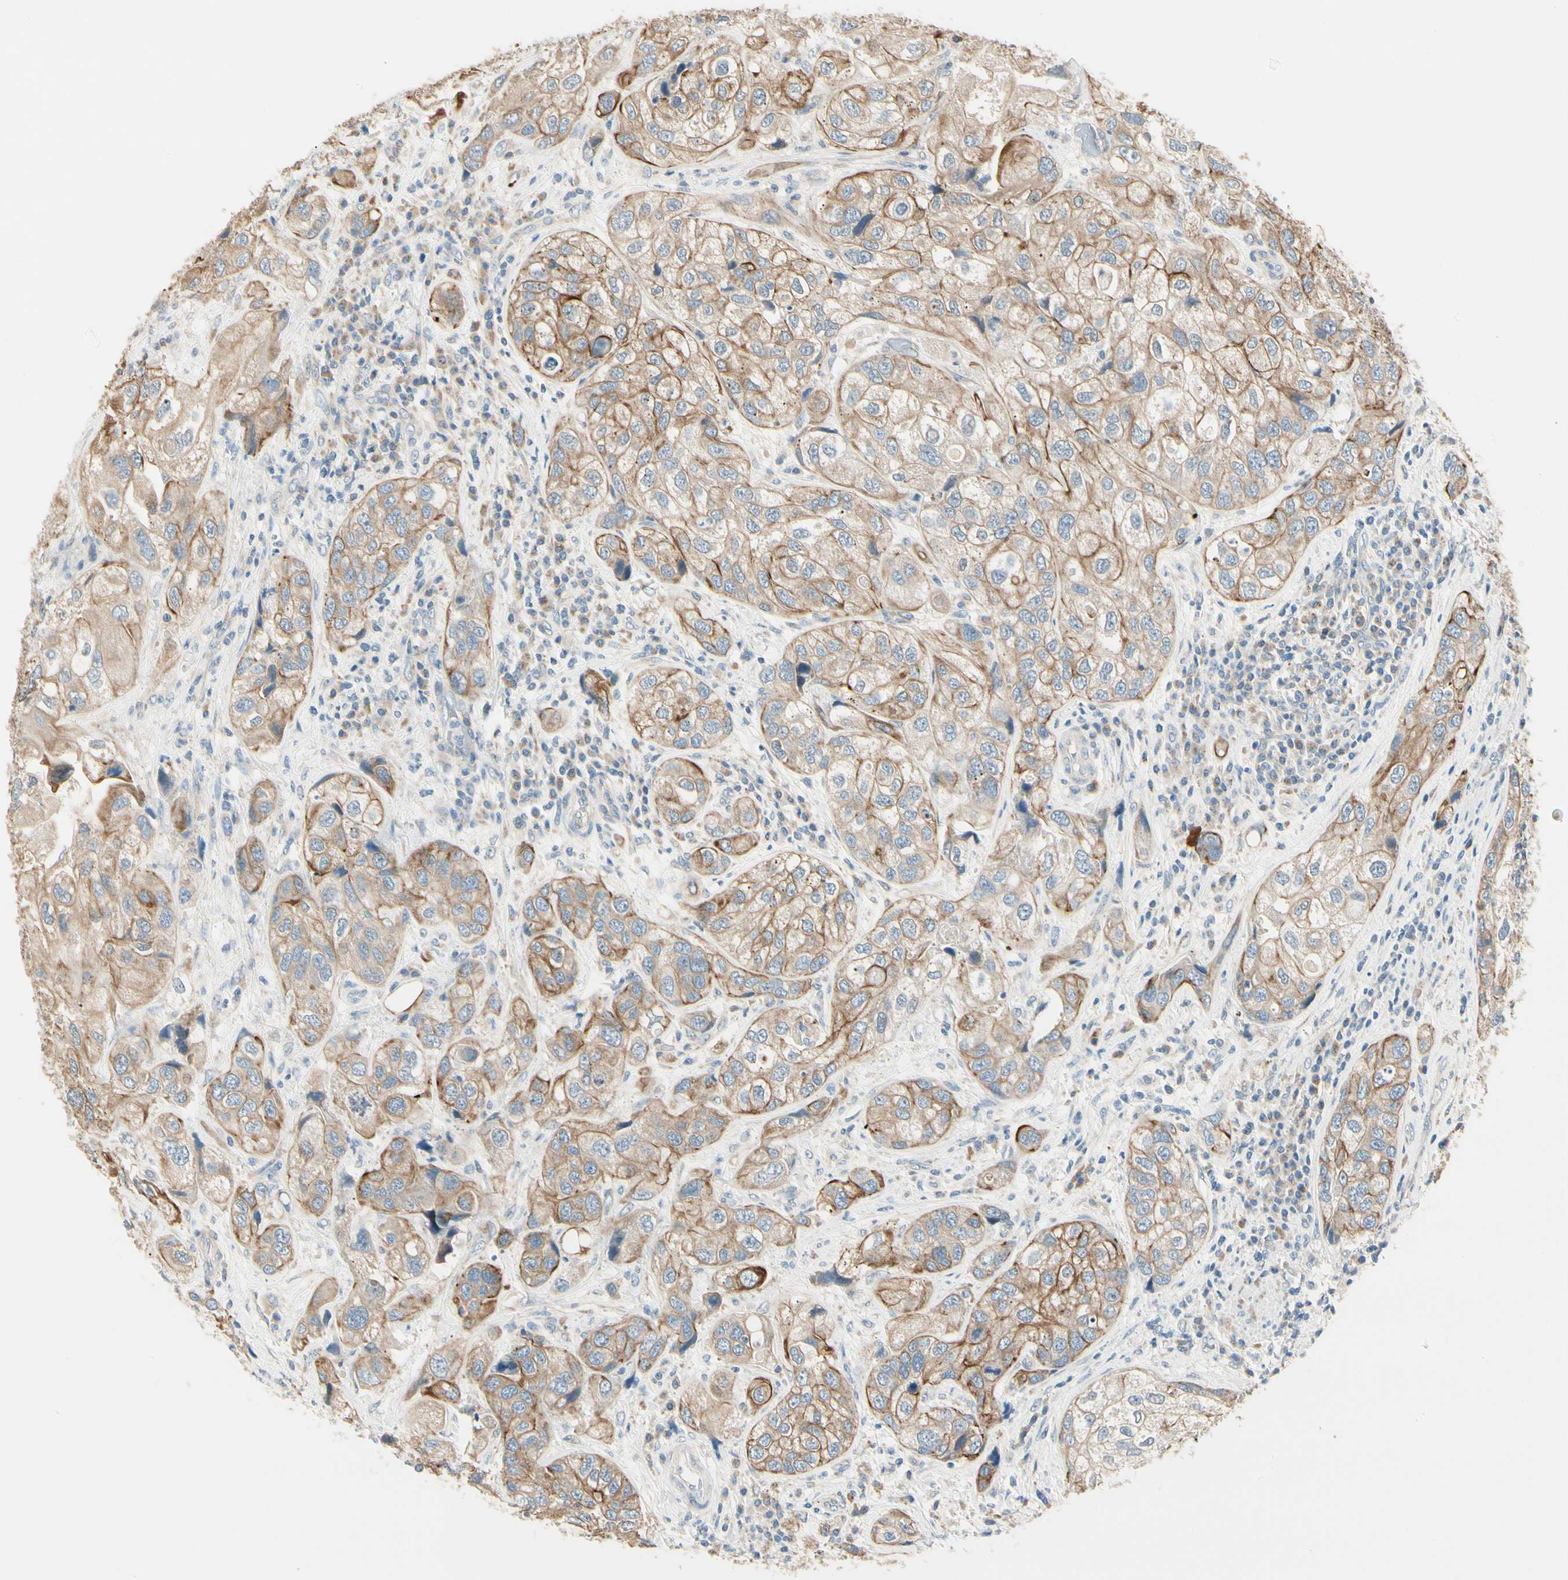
{"staining": {"intensity": "moderate", "quantity": ">75%", "location": "cytoplasmic/membranous"}, "tissue": "urothelial cancer", "cell_type": "Tumor cells", "image_type": "cancer", "snomed": [{"axis": "morphology", "description": "Urothelial carcinoma, High grade"}, {"axis": "topography", "description": "Urinary bladder"}], "caption": "This image displays immunohistochemistry (IHC) staining of high-grade urothelial carcinoma, with medium moderate cytoplasmic/membranous staining in about >75% of tumor cells.", "gene": "DUSP12", "patient": {"sex": "female", "age": 64}}